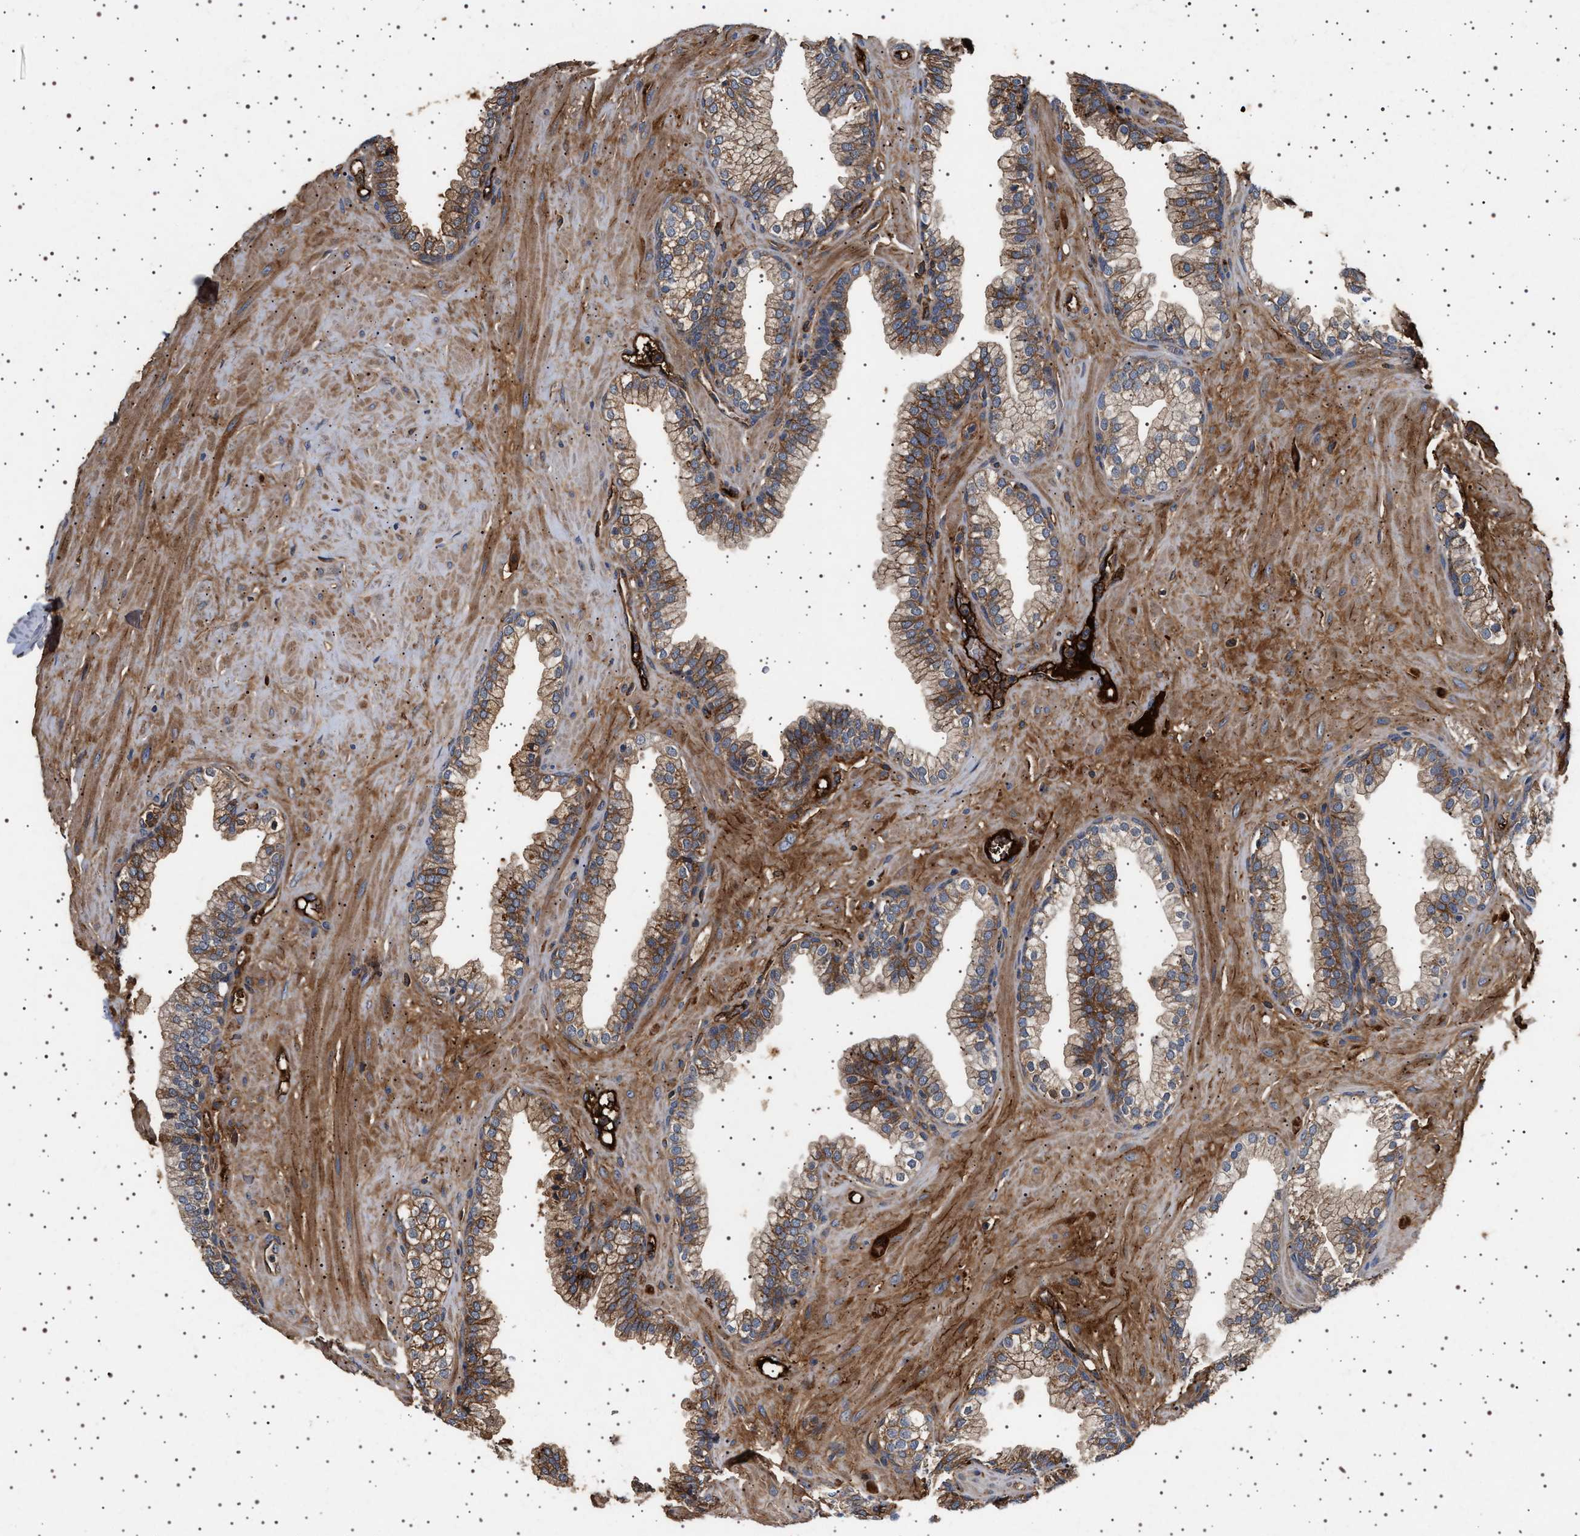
{"staining": {"intensity": "moderate", "quantity": ">75%", "location": "cytoplasmic/membranous"}, "tissue": "prostate", "cell_type": "Glandular cells", "image_type": "normal", "snomed": [{"axis": "morphology", "description": "Normal tissue, NOS"}, {"axis": "morphology", "description": "Urothelial carcinoma, Low grade"}, {"axis": "topography", "description": "Urinary bladder"}, {"axis": "topography", "description": "Prostate"}], "caption": "Glandular cells display moderate cytoplasmic/membranous positivity in approximately >75% of cells in unremarkable prostate.", "gene": "FICD", "patient": {"sex": "male", "age": 60}}